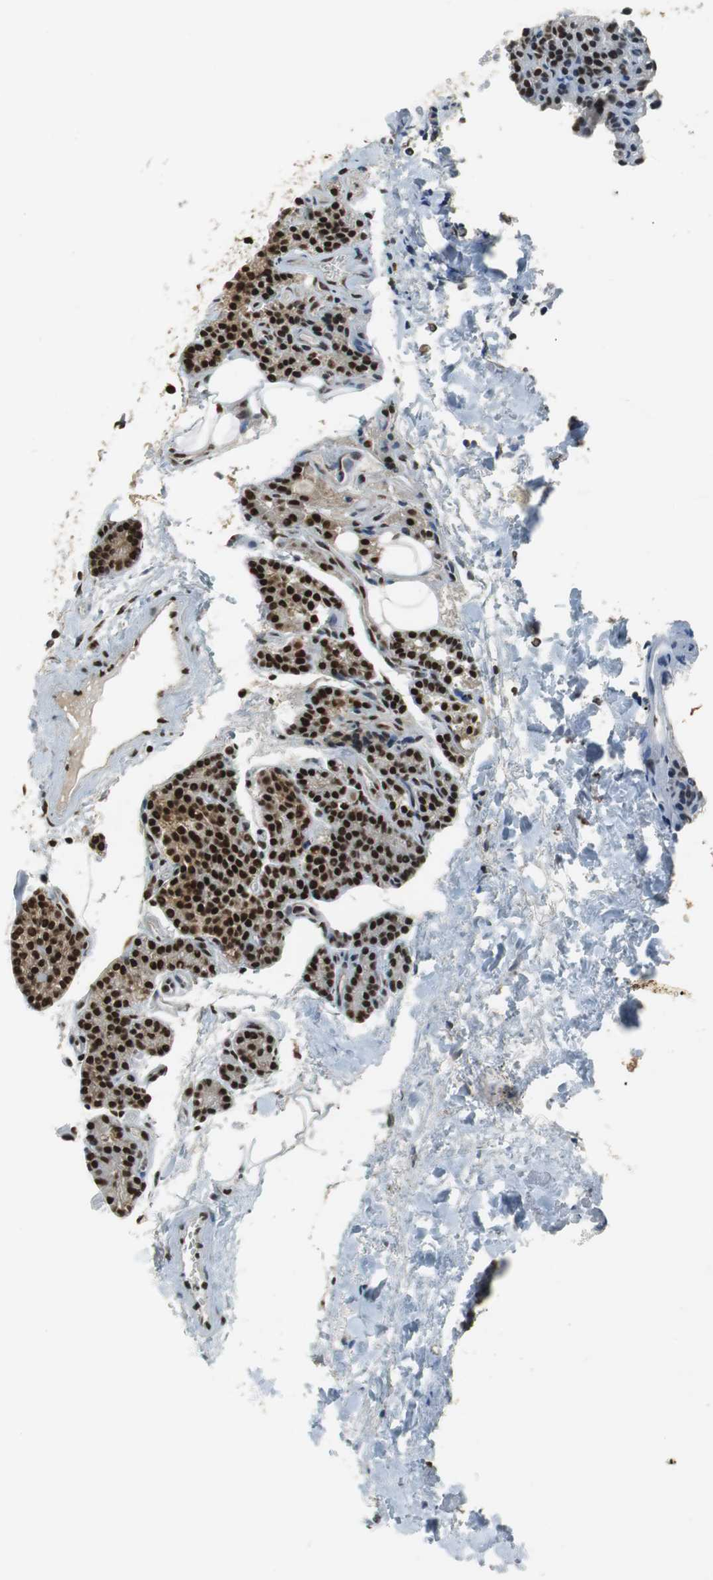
{"staining": {"intensity": "strong", "quantity": ">75%", "location": "nuclear"}, "tissue": "parathyroid gland", "cell_type": "Glandular cells", "image_type": "normal", "snomed": [{"axis": "morphology", "description": "Normal tissue, NOS"}, {"axis": "topography", "description": "Parathyroid gland"}], "caption": "Immunohistochemistry (IHC) of unremarkable human parathyroid gland demonstrates high levels of strong nuclear positivity in approximately >75% of glandular cells.", "gene": "PRKDC", "patient": {"sex": "female", "age": 50}}